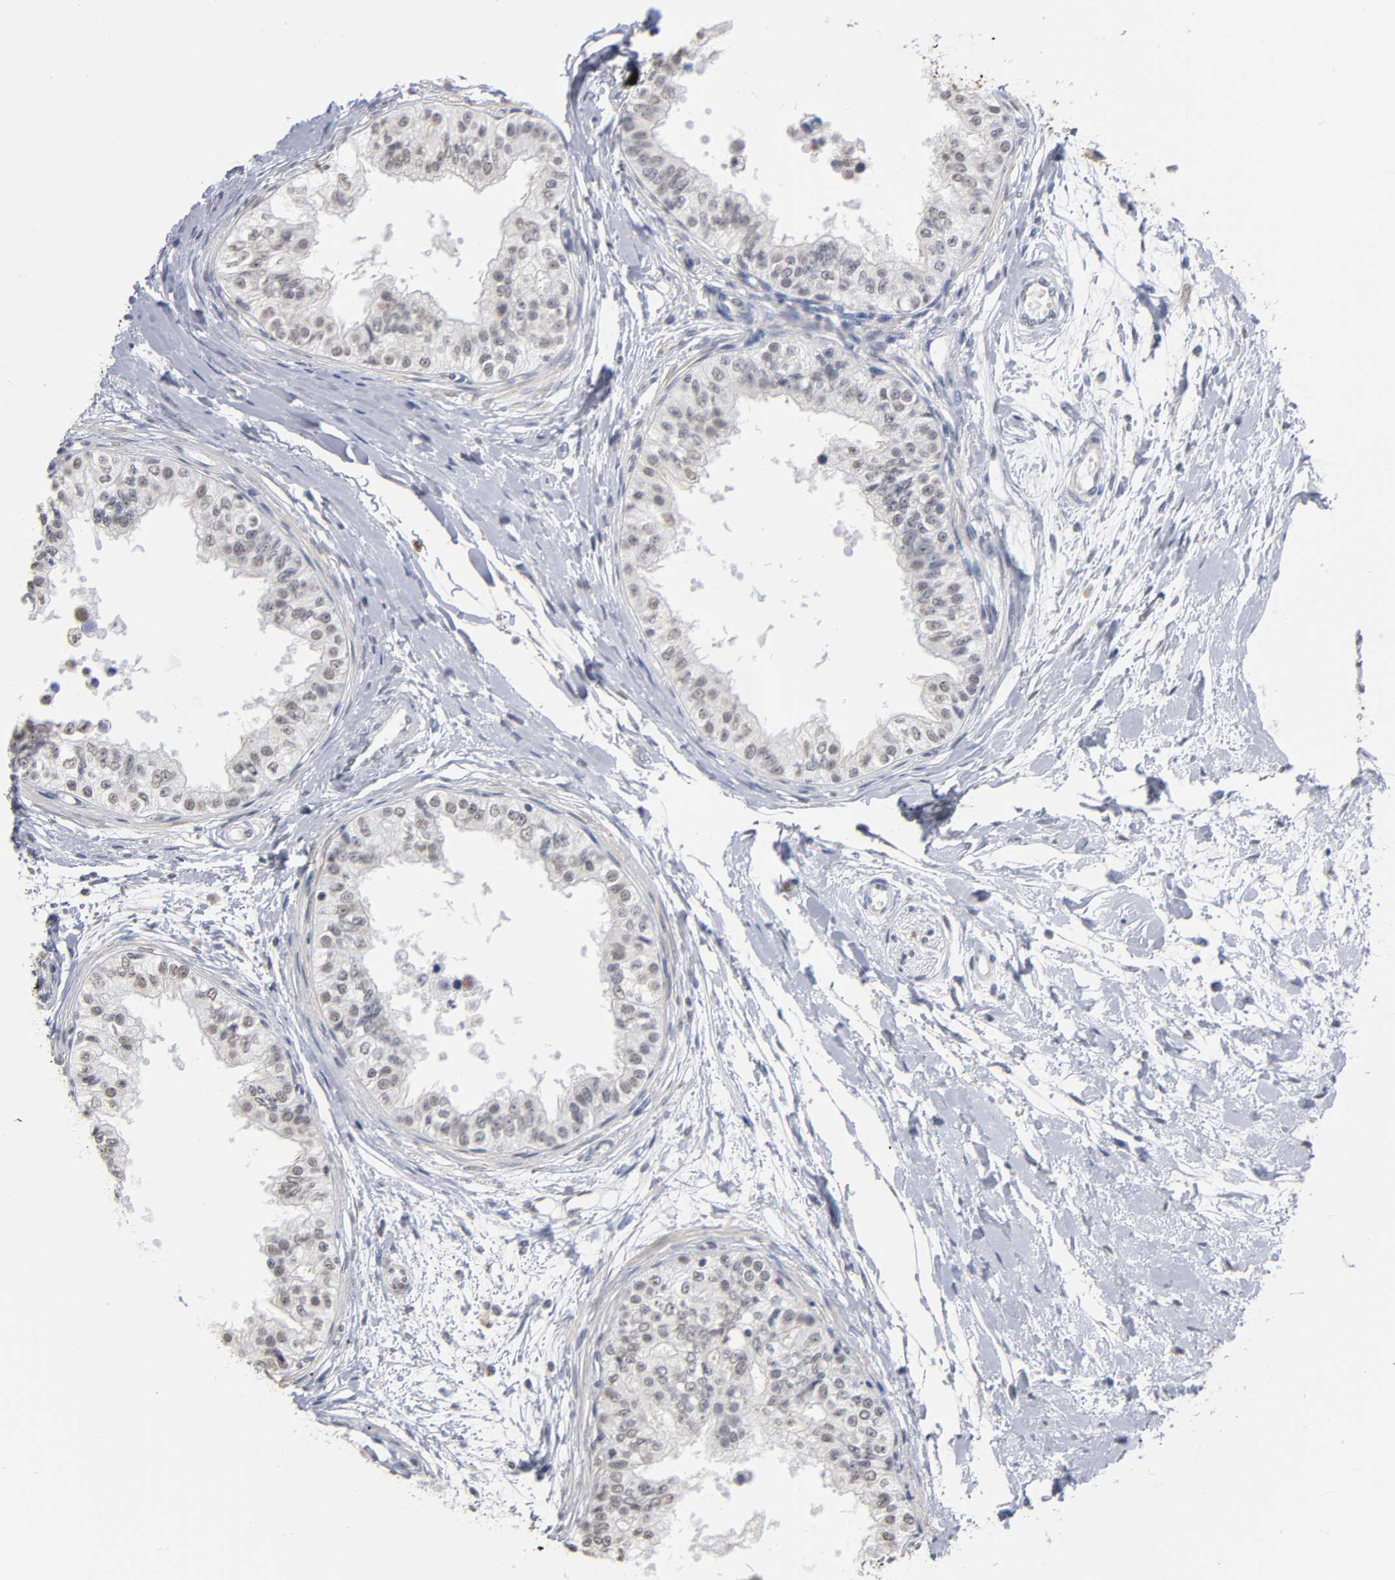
{"staining": {"intensity": "weak", "quantity": "25%-75%", "location": "cytoplasmic/membranous,nuclear"}, "tissue": "epididymis", "cell_type": "Glandular cells", "image_type": "normal", "snomed": [{"axis": "morphology", "description": "Normal tissue, NOS"}, {"axis": "morphology", "description": "Adenocarcinoma, metastatic, NOS"}, {"axis": "topography", "description": "Testis"}, {"axis": "topography", "description": "Epididymis"}], "caption": "IHC micrograph of normal epididymis: epididymis stained using immunohistochemistry displays low levels of weak protein expression localized specifically in the cytoplasmic/membranous,nuclear of glandular cells, appearing as a cytoplasmic/membranous,nuclear brown color.", "gene": "CRABP2", "patient": {"sex": "male", "age": 26}}